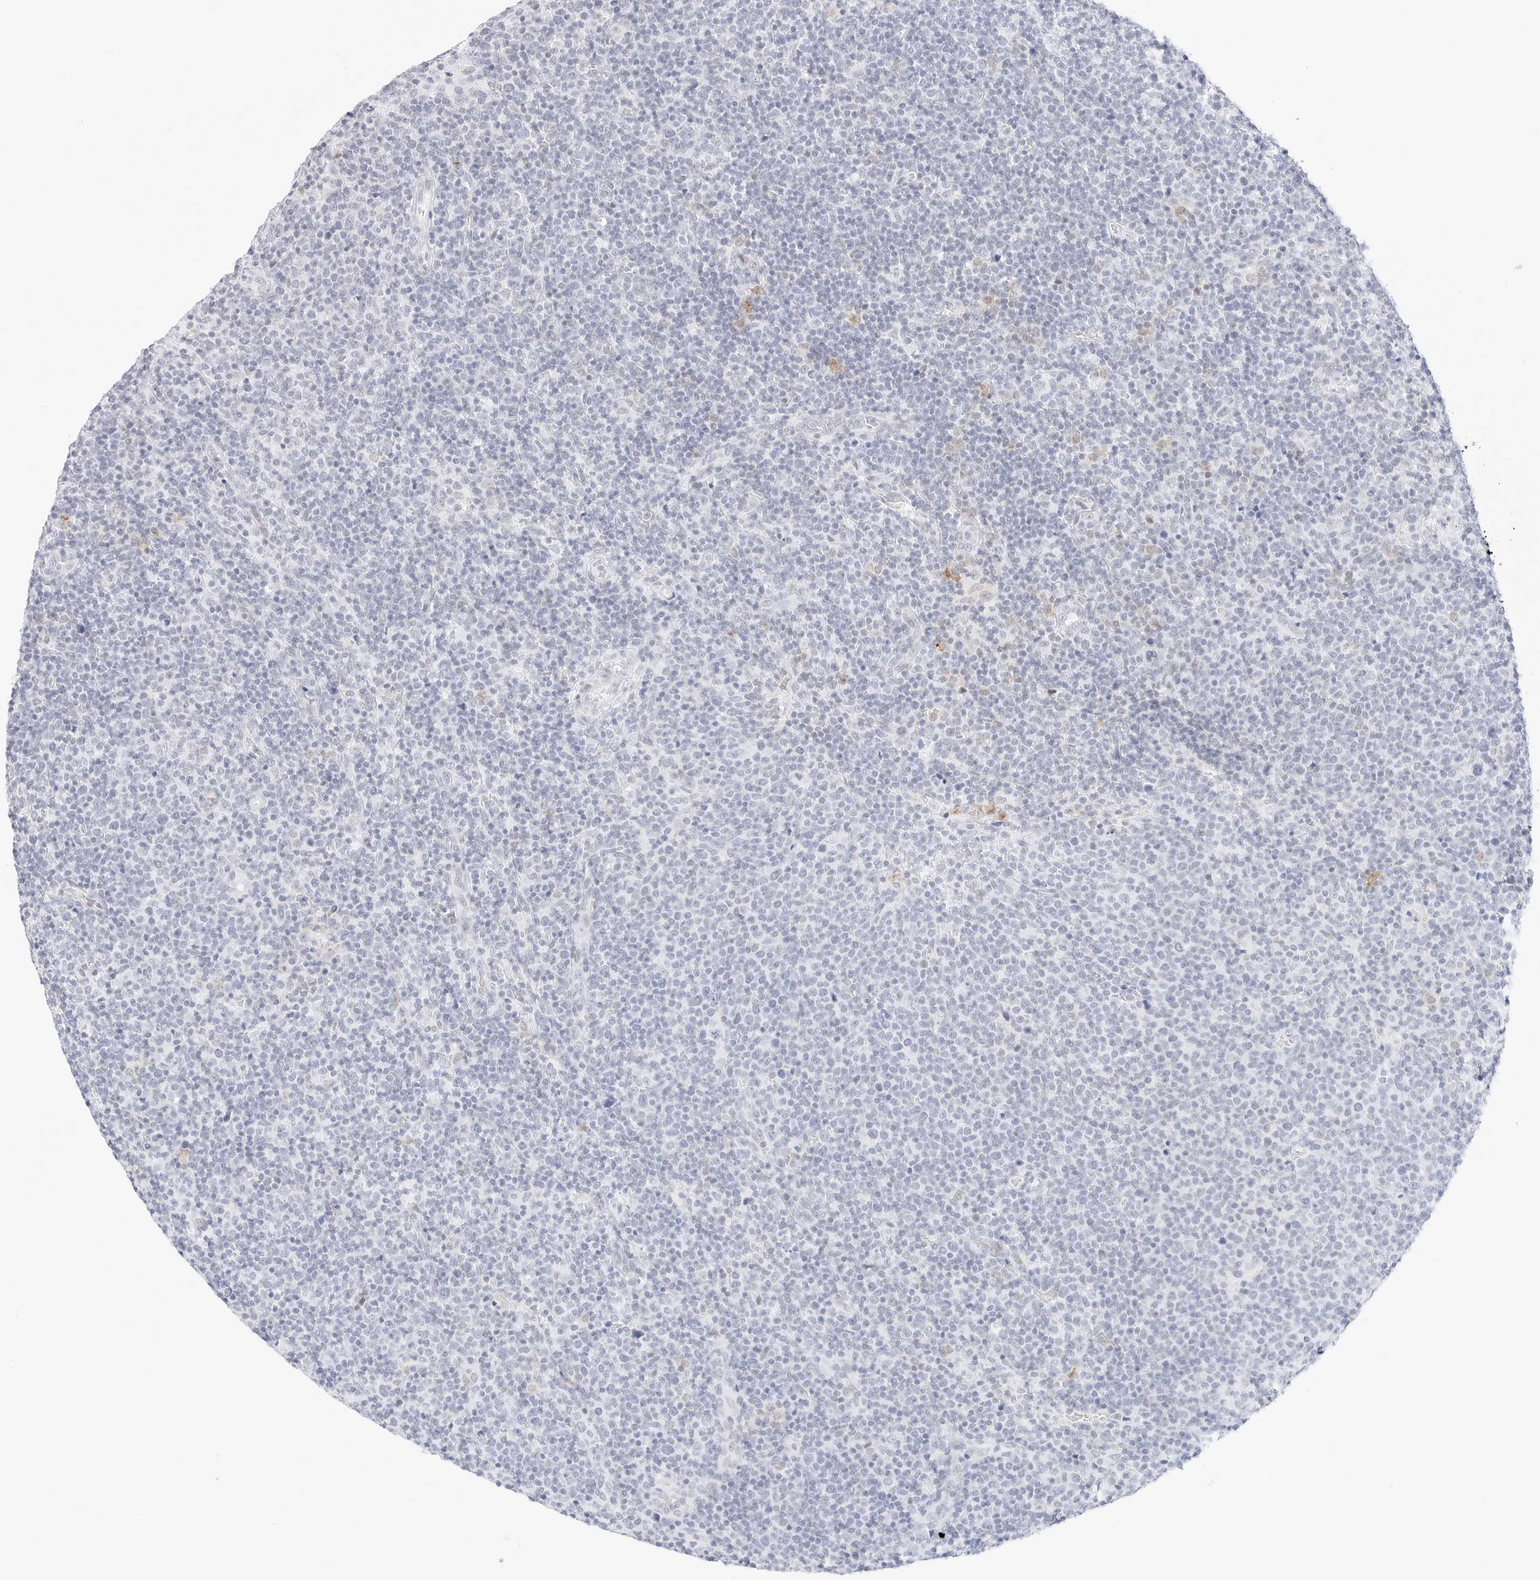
{"staining": {"intensity": "negative", "quantity": "none", "location": "none"}, "tissue": "lymphoma", "cell_type": "Tumor cells", "image_type": "cancer", "snomed": [{"axis": "morphology", "description": "Malignant lymphoma, non-Hodgkin's type, High grade"}, {"axis": "topography", "description": "Lymph node"}], "caption": "High-grade malignant lymphoma, non-Hodgkin's type stained for a protein using immunohistochemistry reveals no staining tumor cells.", "gene": "CDH1", "patient": {"sex": "male", "age": 61}}